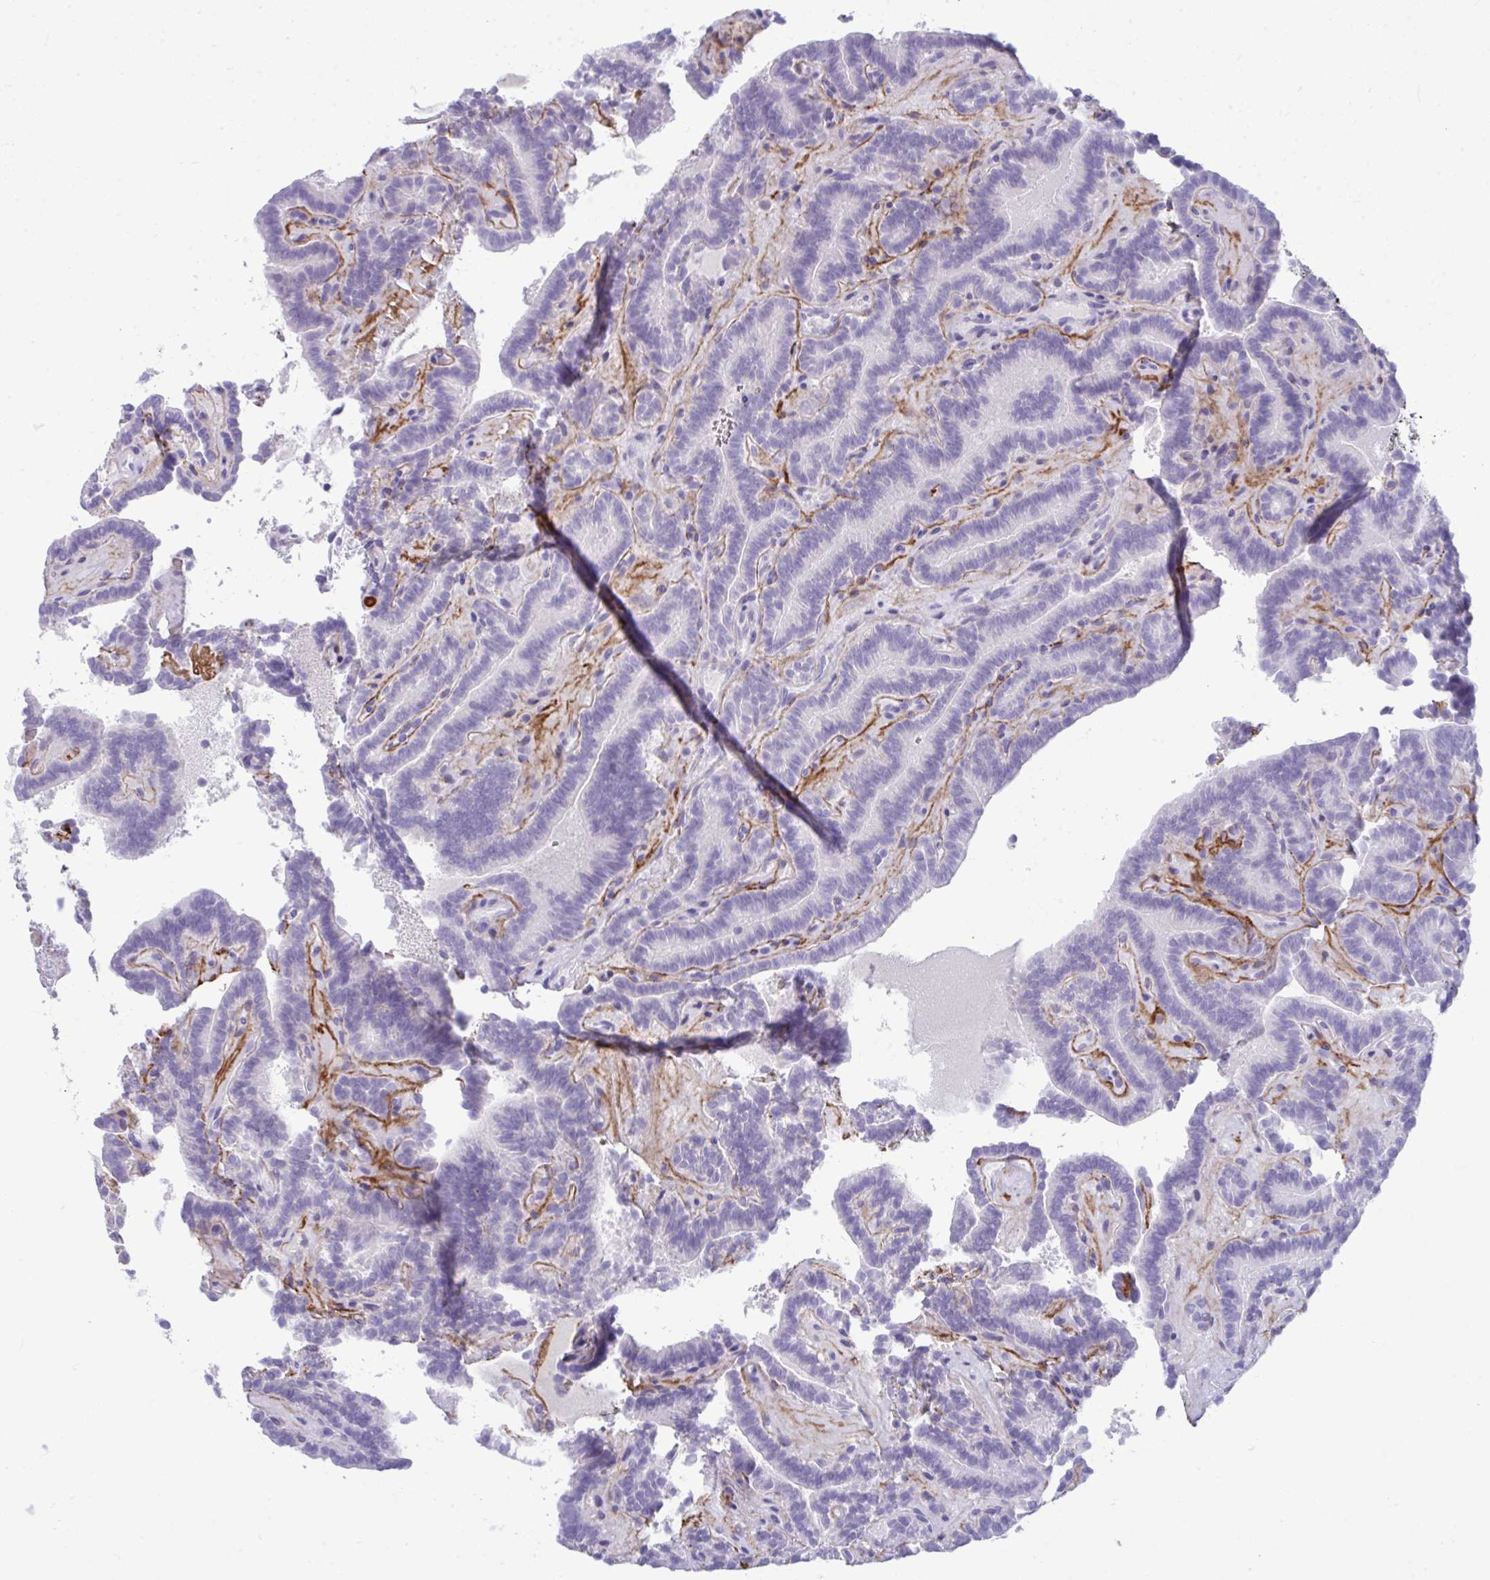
{"staining": {"intensity": "negative", "quantity": "none", "location": "none"}, "tissue": "thyroid cancer", "cell_type": "Tumor cells", "image_type": "cancer", "snomed": [{"axis": "morphology", "description": "Papillary adenocarcinoma, NOS"}, {"axis": "topography", "description": "Thyroid gland"}], "caption": "An immunohistochemistry (IHC) photomicrograph of thyroid cancer is shown. There is no staining in tumor cells of thyroid cancer.", "gene": "PIGZ", "patient": {"sex": "female", "age": 21}}